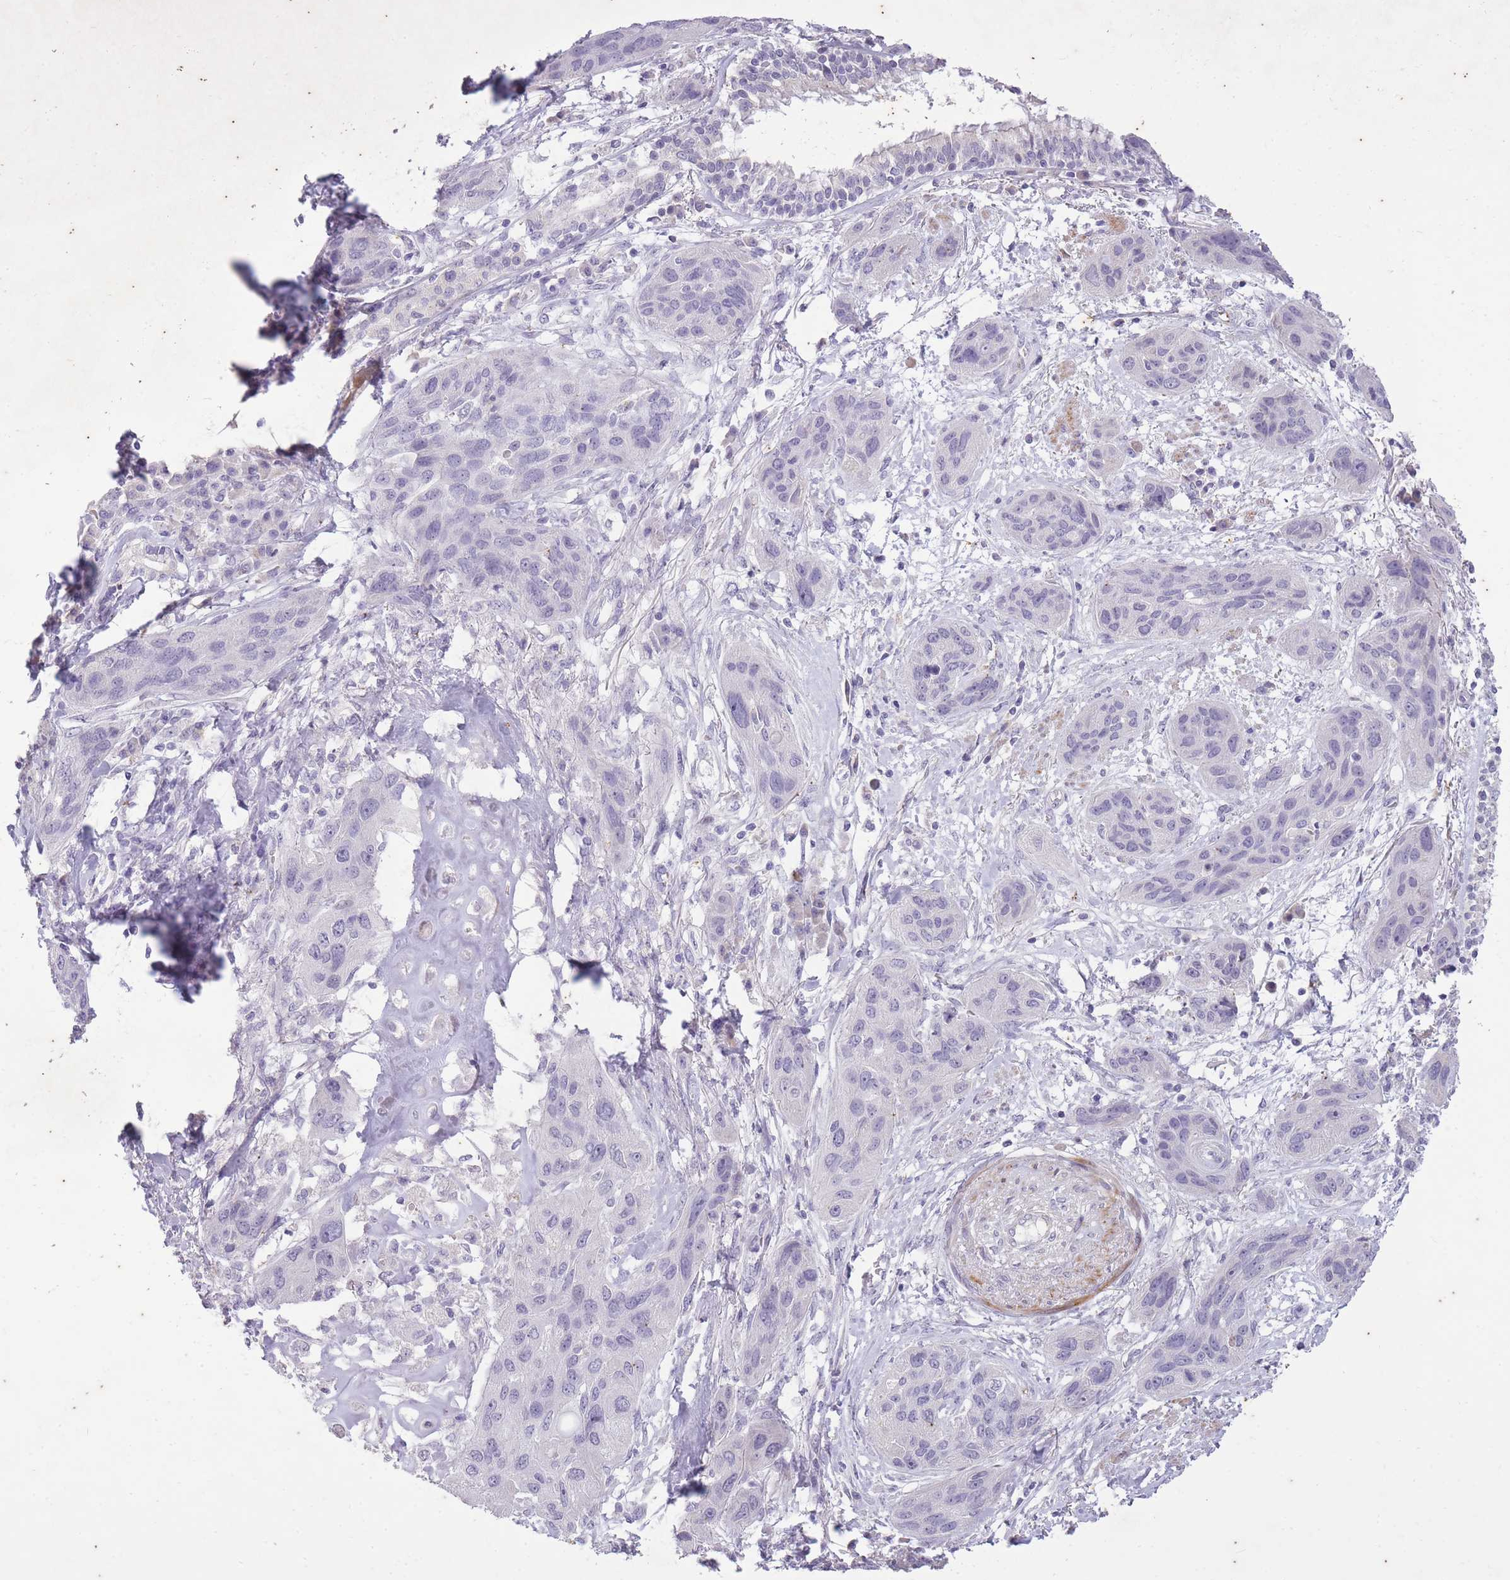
{"staining": {"intensity": "negative", "quantity": "none", "location": "none"}, "tissue": "lung cancer", "cell_type": "Tumor cells", "image_type": "cancer", "snomed": [{"axis": "morphology", "description": "Squamous cell carcinoma, NOS"}, {"axis": "topography", "description": "Lung"}], "caption": "This histopathology image is of lung cancer stained with immunohistochemistry (IHC) to label a protein in brown with the nuclei are counter-stained blue. There is no expression in tumor cells.", "gene": "CNTNAP3", "patient": {"sex": "female", "age": 70}}